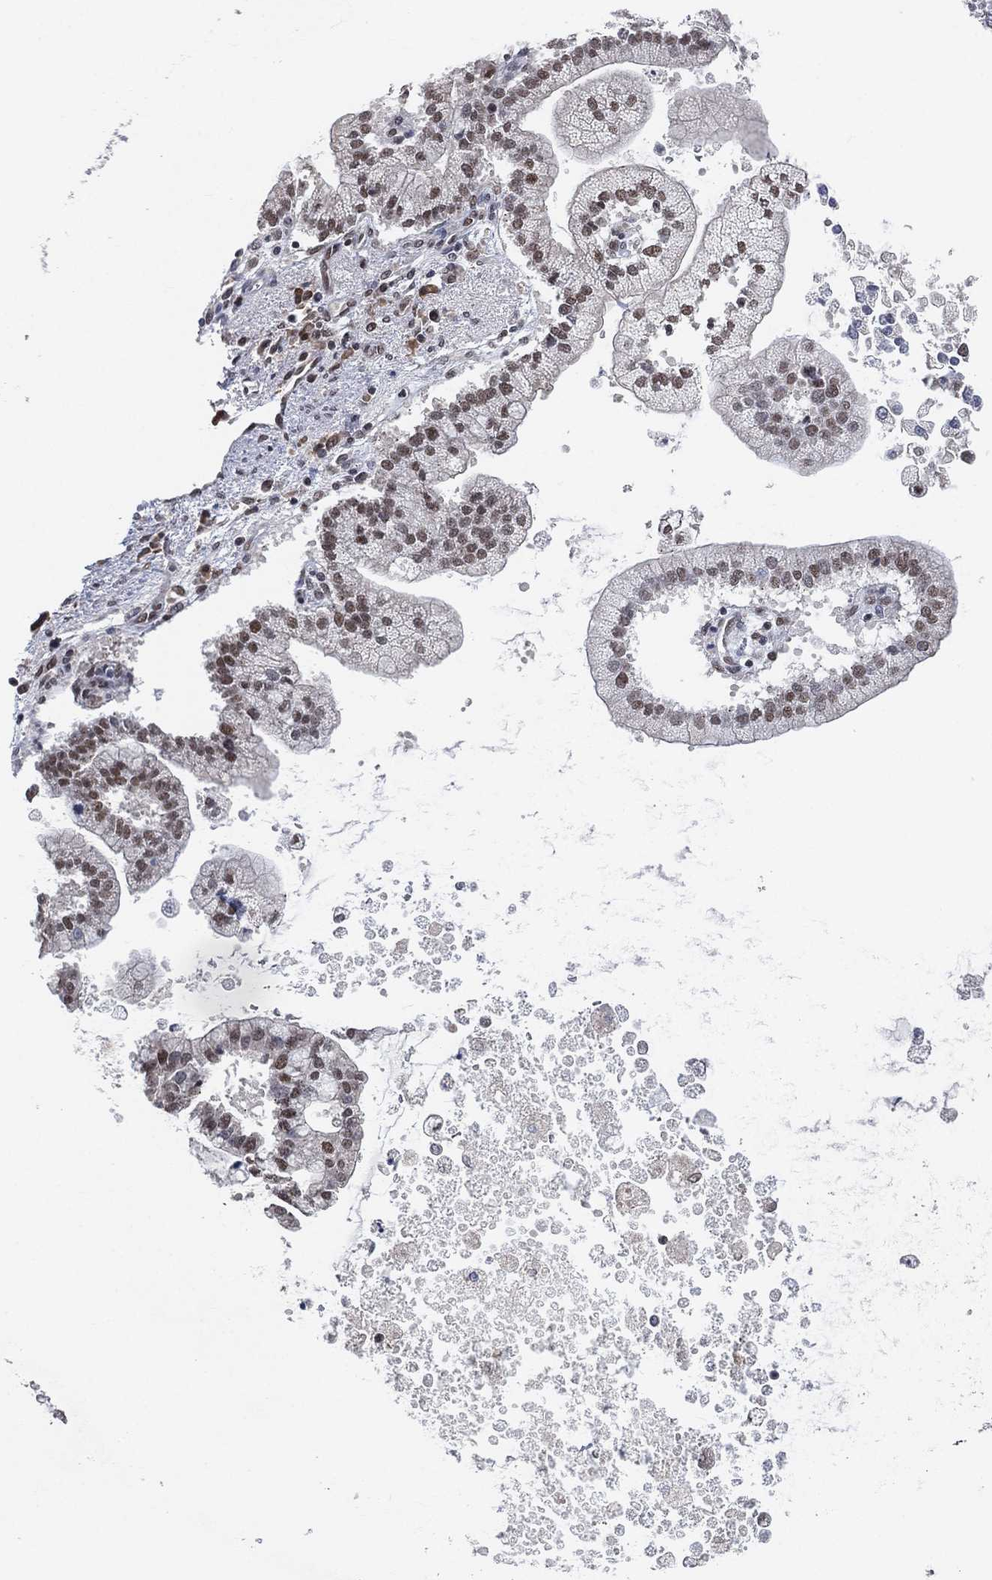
{"staining": {"intensity": "weak", "quantity": ">75%", "location": "nuclear"}, "tissue": "liver cancer", "cell_type": "Tumor cells", "image_type": "cancer", "snomed": [{"axis": "morphology", "description": "Cholangiocarcinoma"}, {"axis": "topography", "description": "Liver"}], "caption": "Approximately >75% of tumor cells in liver cancer (cholangiocarcinoma) reveal weak nuclear protein positivity as visualized by brown immunohistochemical staining.", "gene": "YLPM1", "patient": {"sex": "male", "age": 50}}